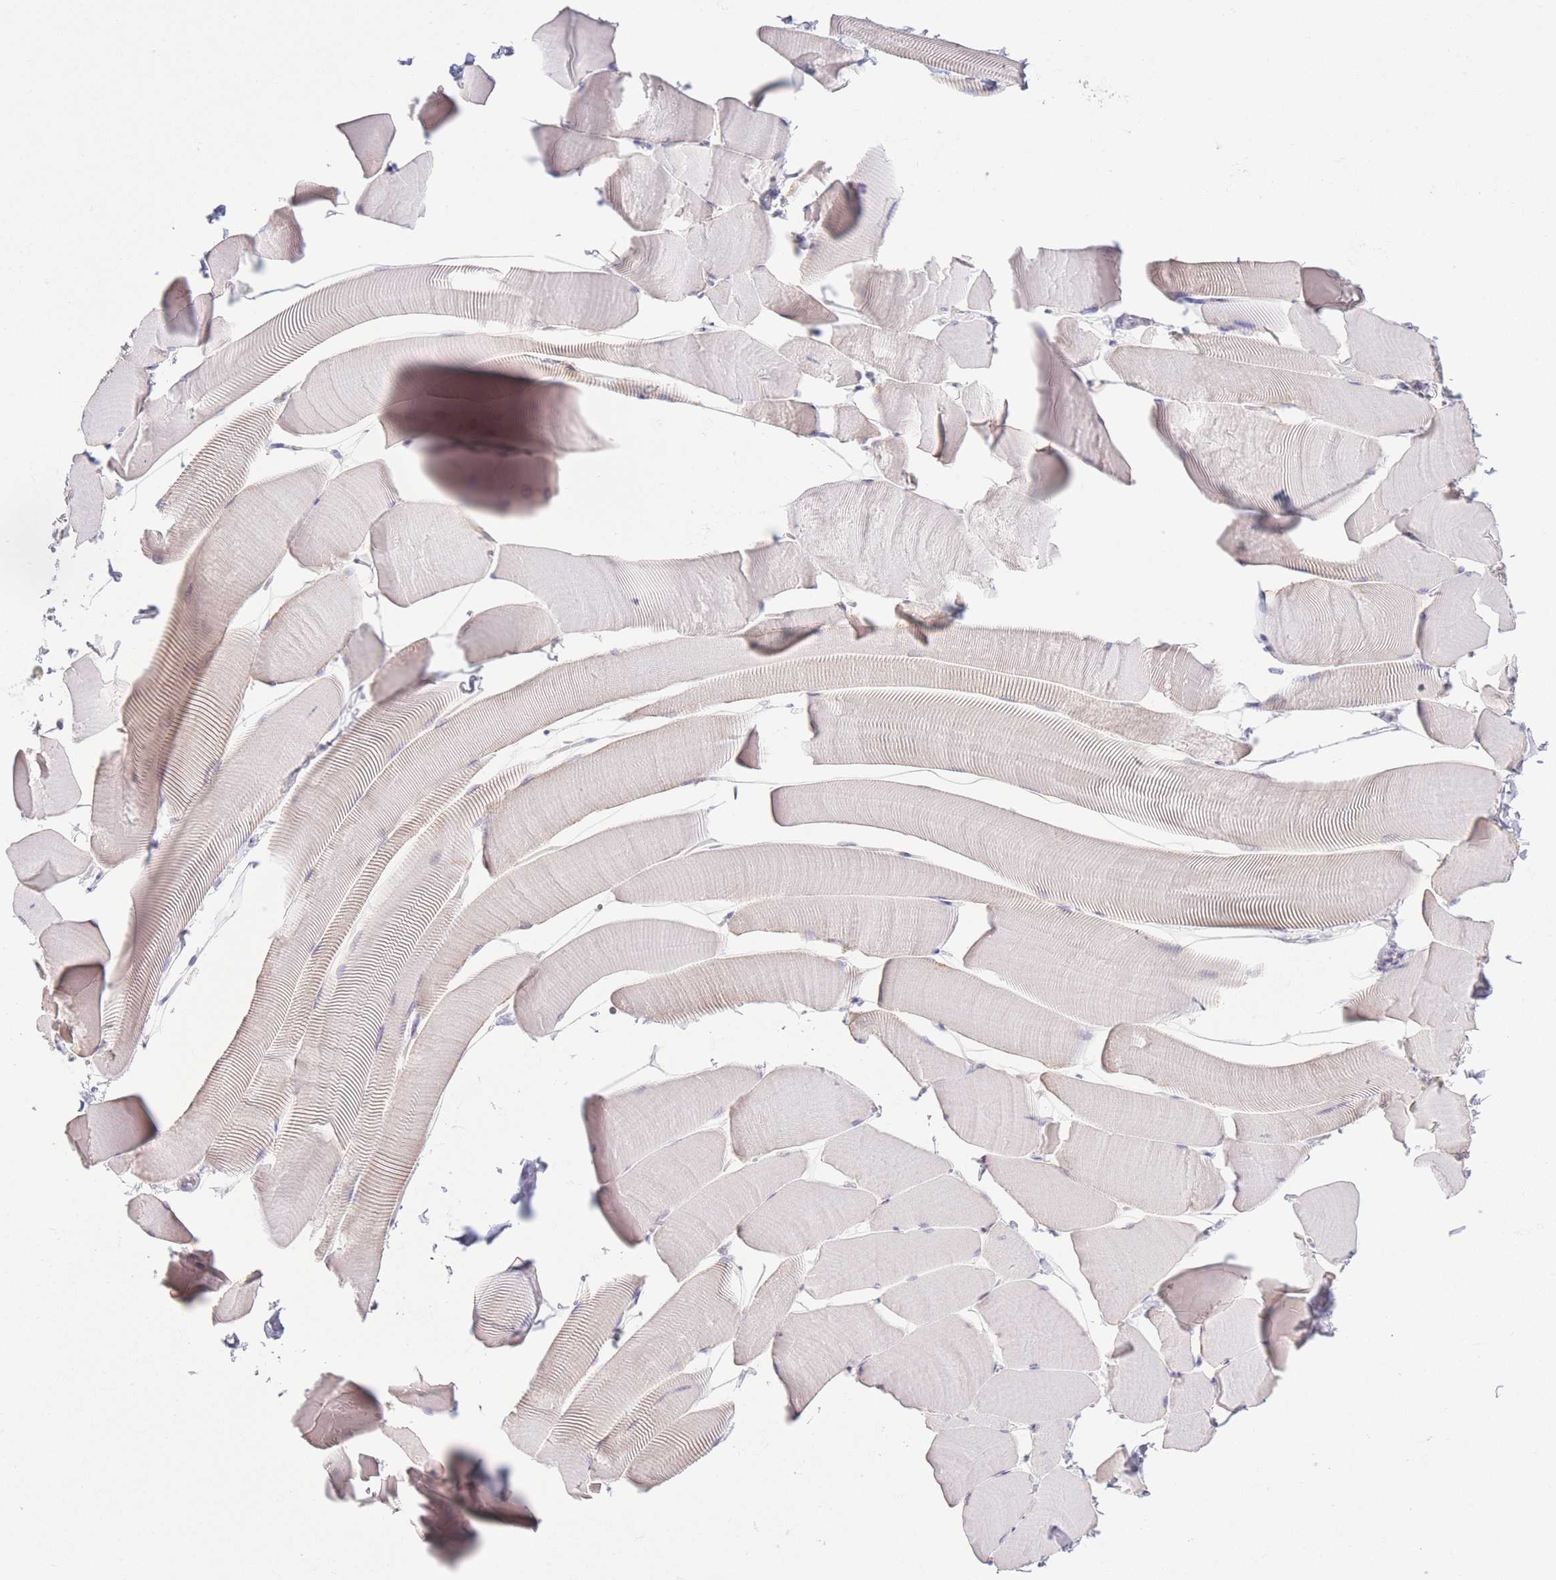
{"staining": {"intensity": "negative", "quantity": "none", "location": "none"}, "tissue": "skeletal muscle", "cell_type": "Myocytes", "image_type": "normal", "snomed": [{"axis": "morphology", "description": "Normal tissue, NOS"}, {"axis": "topography", "description": "Skeletal muscle"}], "caption": "Myocytes show no significant protein expression in benign skeletal muscle.", "gene": "LCLAT1", "patient": {"sex": "male", "age": 25}}